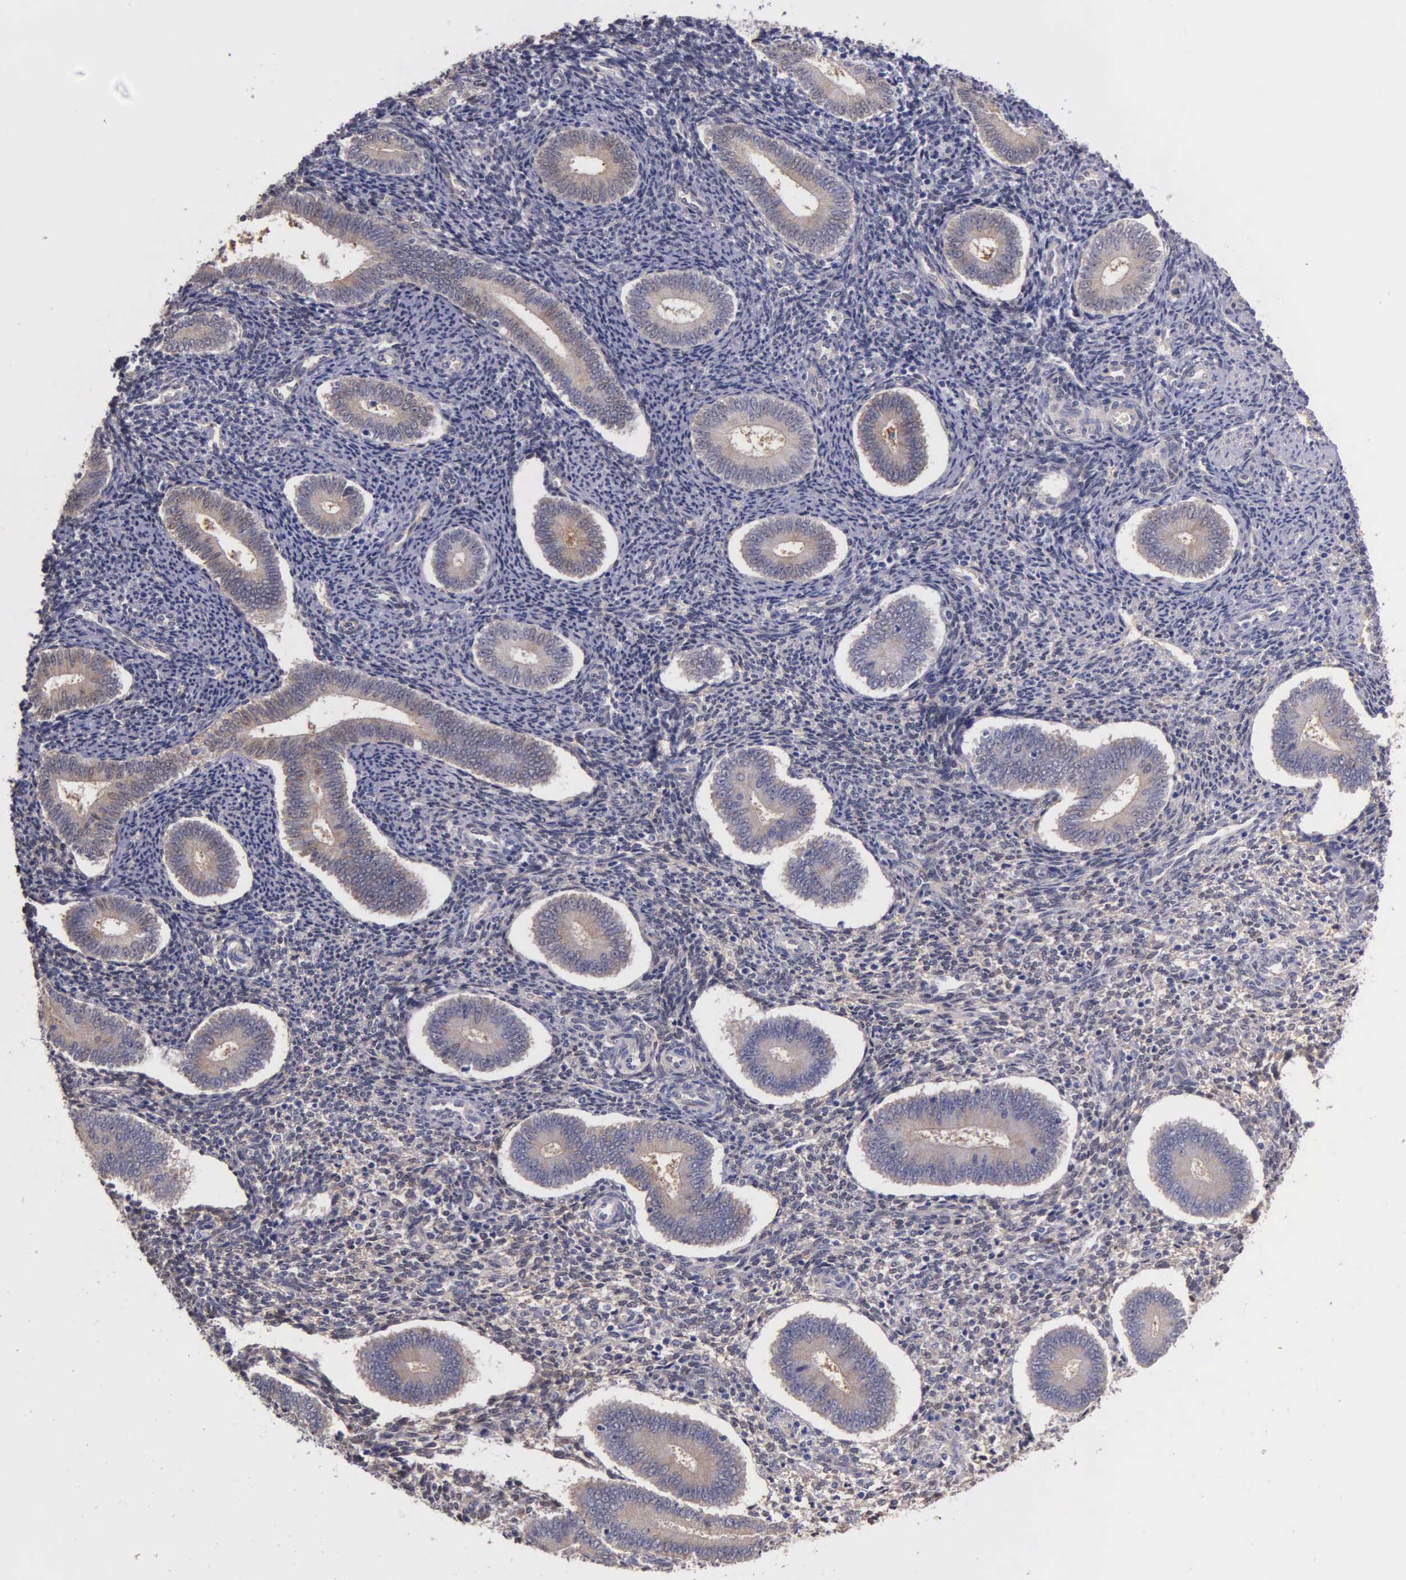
{"staining": {"intensity": "negative", "quantity": "none", "location": "none"}, "tissue": "endometrium", "cell_type": "Cells in endometrial stroma", "image_type": "normal", "snomed": [{"axis": "morphology", "description": "Normal tissue, NOS"}, {"axis": "topography", "description": "Endometrium"}], "caption": "The image reveals no significant expression in cells in endometrial stroma of endometrium. Brightfield microscopy of immunohistochemistry (IHC) stained with DAB (3,3'-diaminobenzidine) (brown) and hematoxylin (blue), captured at high magnification.", "gene": "GSTT2B", "patient": {"sex": "female", "age": 35}}